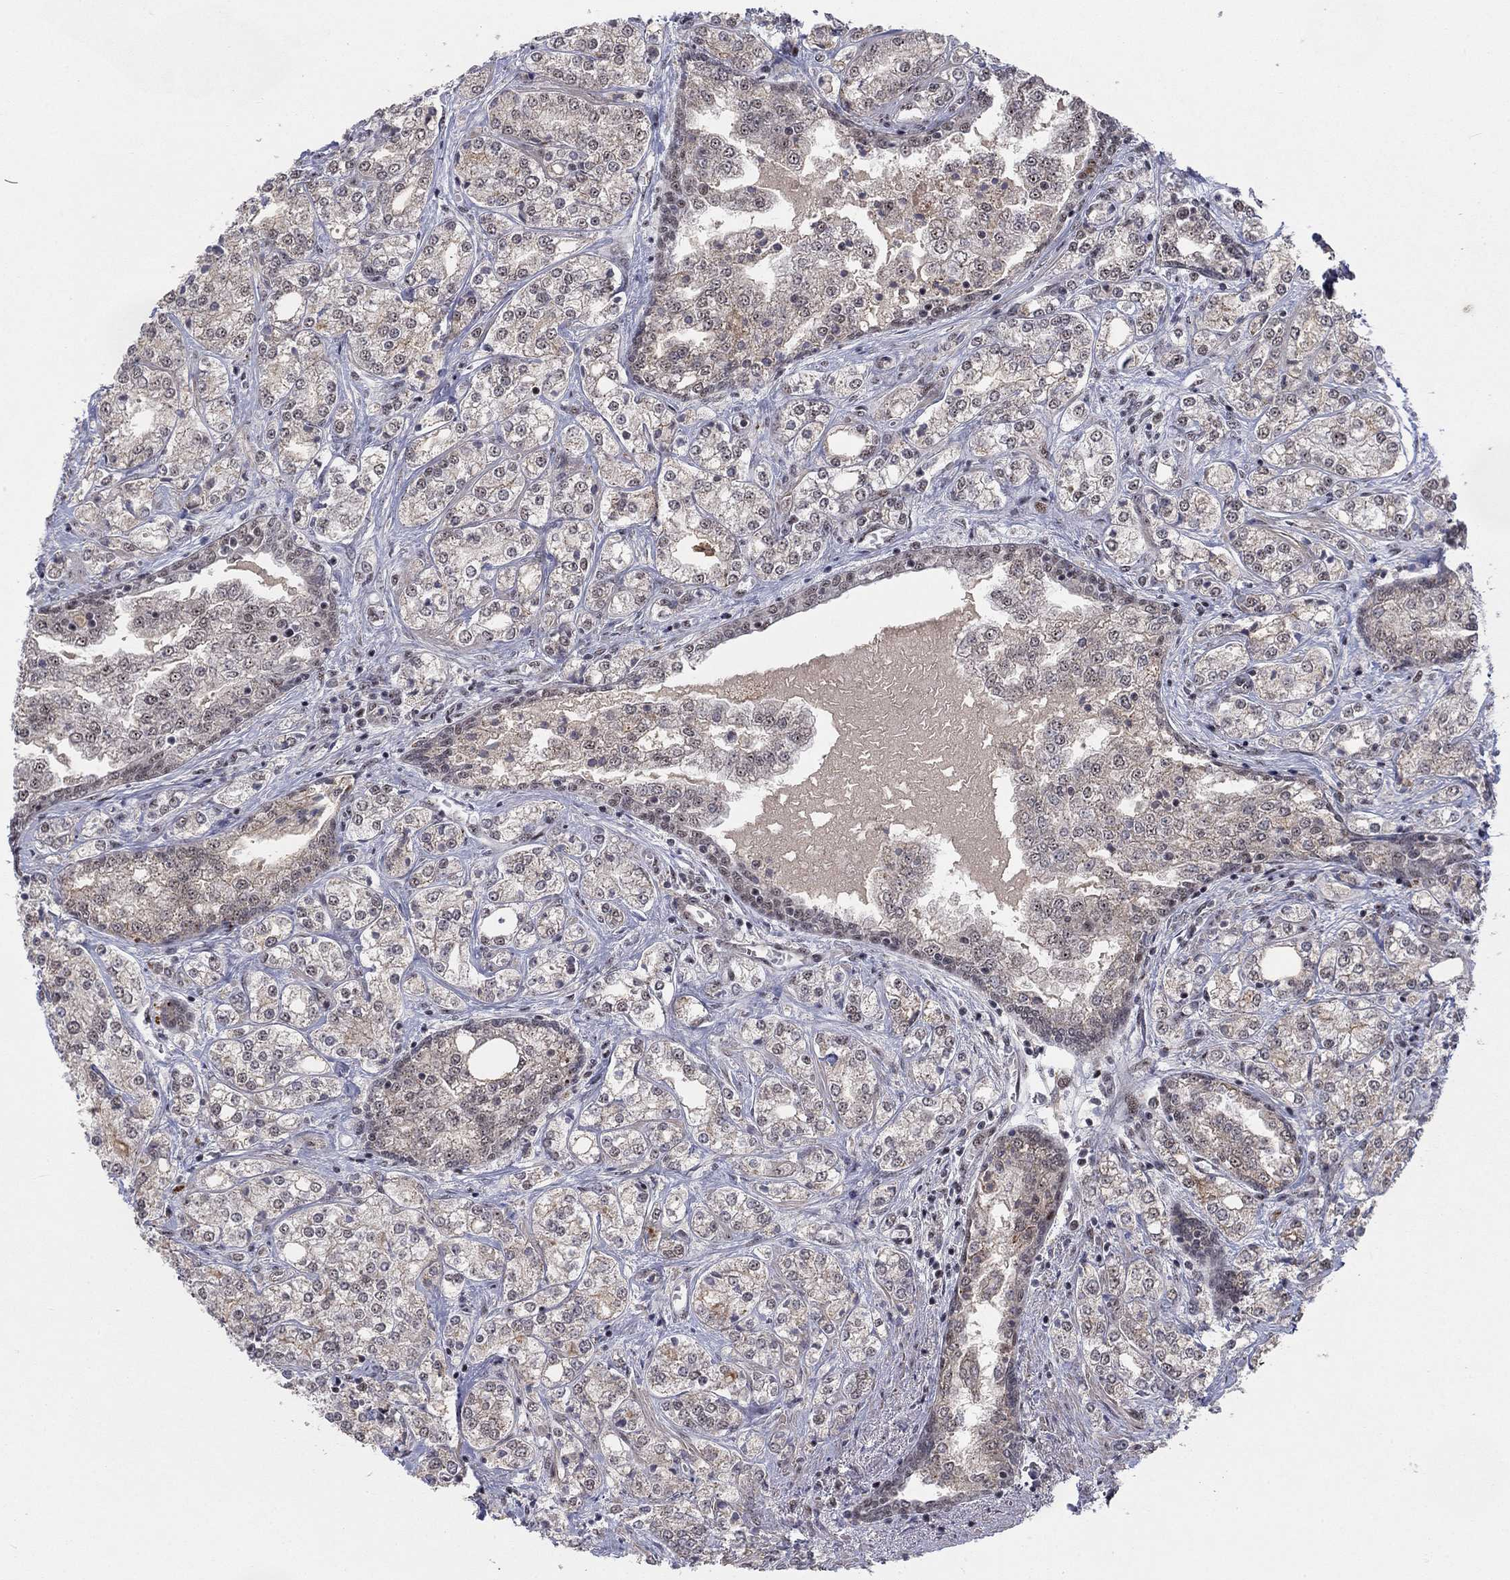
{"staining": {"intensity": "moderate", "quantity": "25%-75%", "location": "cytoplasmic/membranous"}, "tissue": "prostate cancer", "cell_type": "Tumor cells", "image_type": "cancer", "snomed": [{"axis": "morphology", "description": "Adenocarcinoma, NOS"}, {"axis": "topography", "description": "Prostate and seminal vesicle, NOS"}, {"axis": "topography", "description": "Prostate"}], "caption": "Tumor cells display medium levels of moderate cytoplasmic/membranous expression in about 25%-75% of cells in prostate adenocarcinoma.", "gene": "ZNF395", "patient": {"sex": "male", "age": 62}}